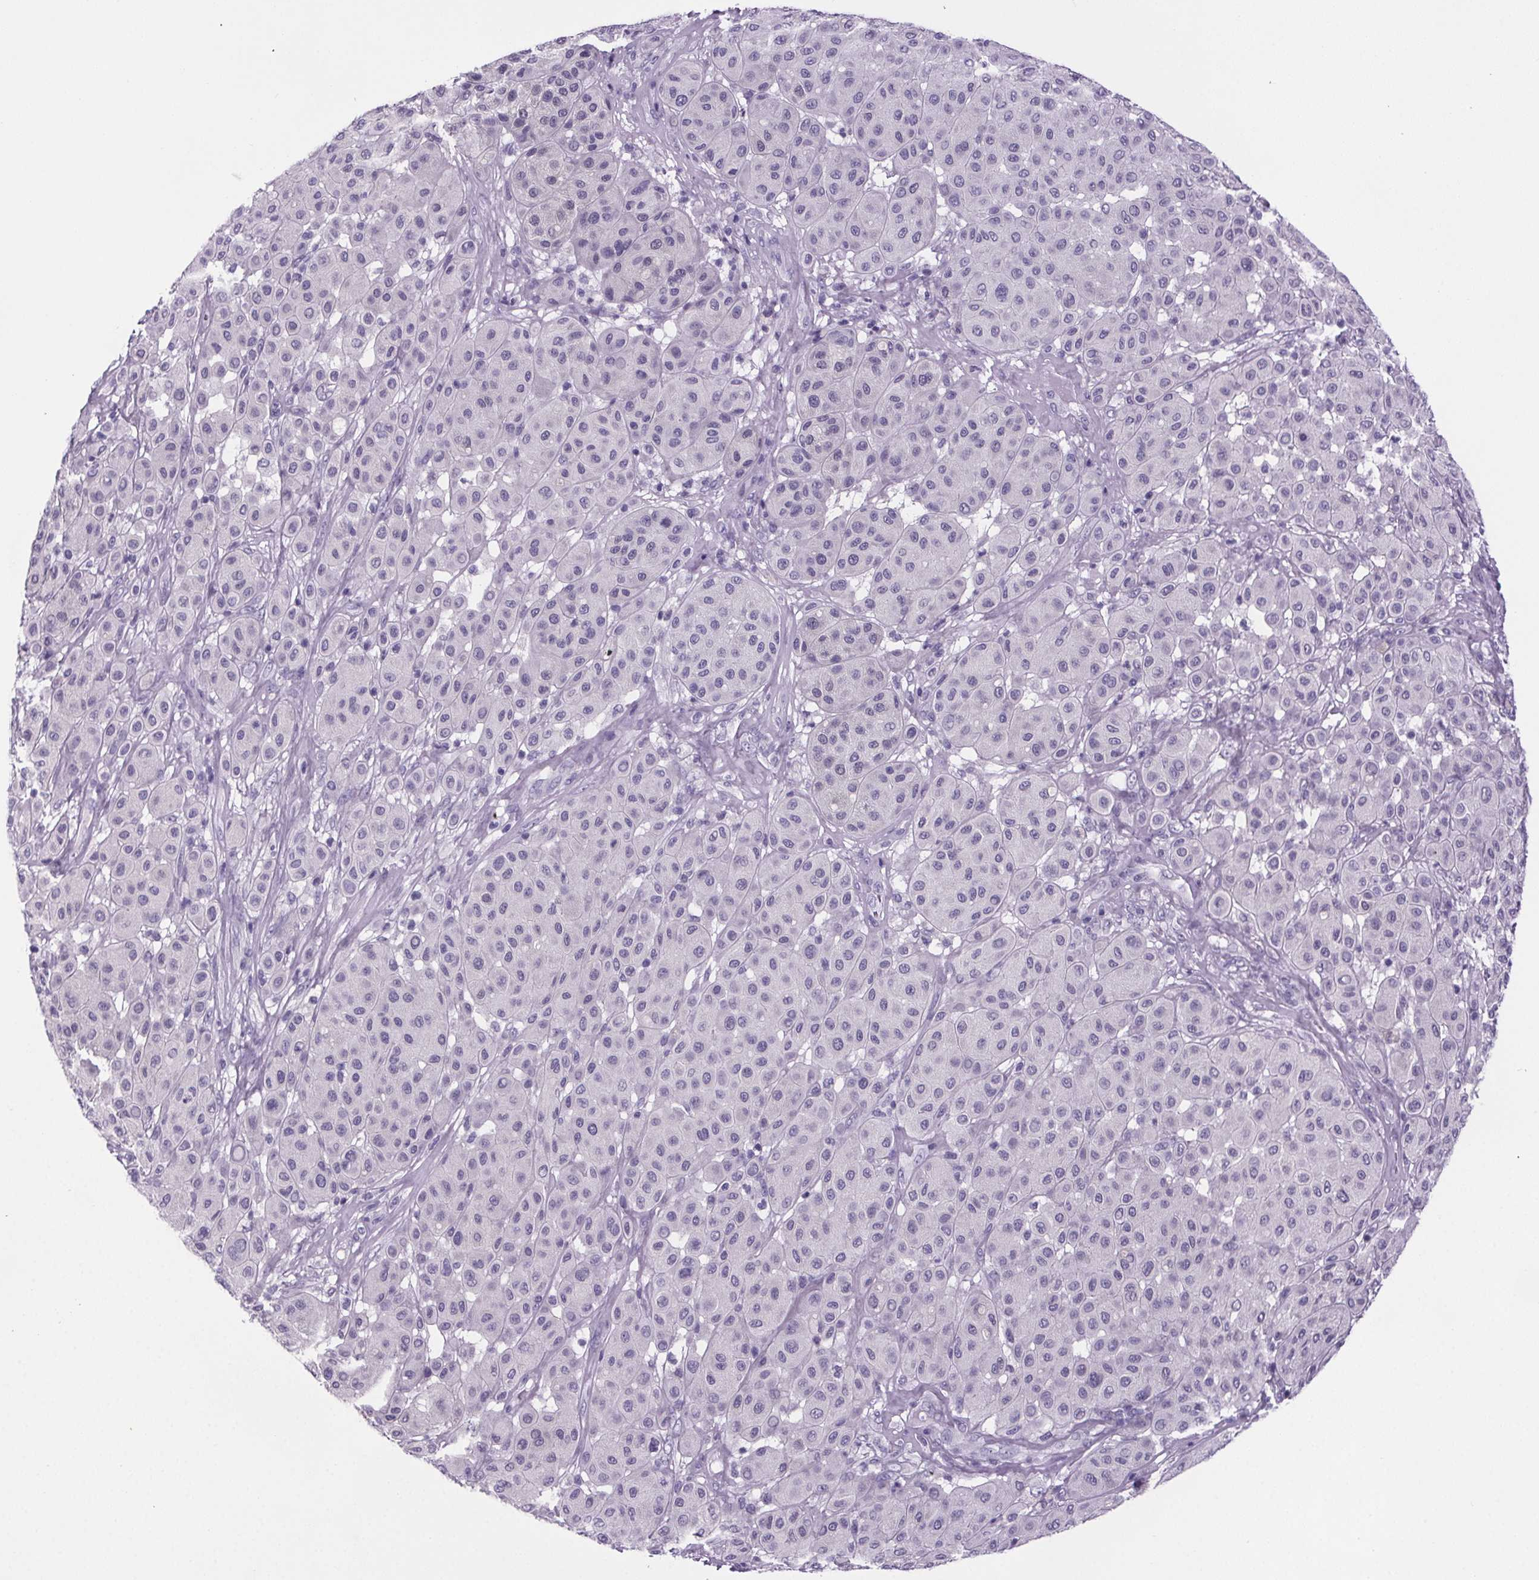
{"staining": {"intensity": "negative", "quantity": "none", "location": "none"}, "tissue": "melanoma", "cell_type": "Tumor cells", "image_type": "cancer", "snomed": [{"axis": "morphology", "description": "Malignant melanoma, Metastatic site"}, {"axis": "topography", "description": "Smooth muscle"}], "caption": "IHC of melanoma demonstrates no positivity in tumor cells.", "gene": "CUBN", "patient": {"sex": "male", "age": 41}}